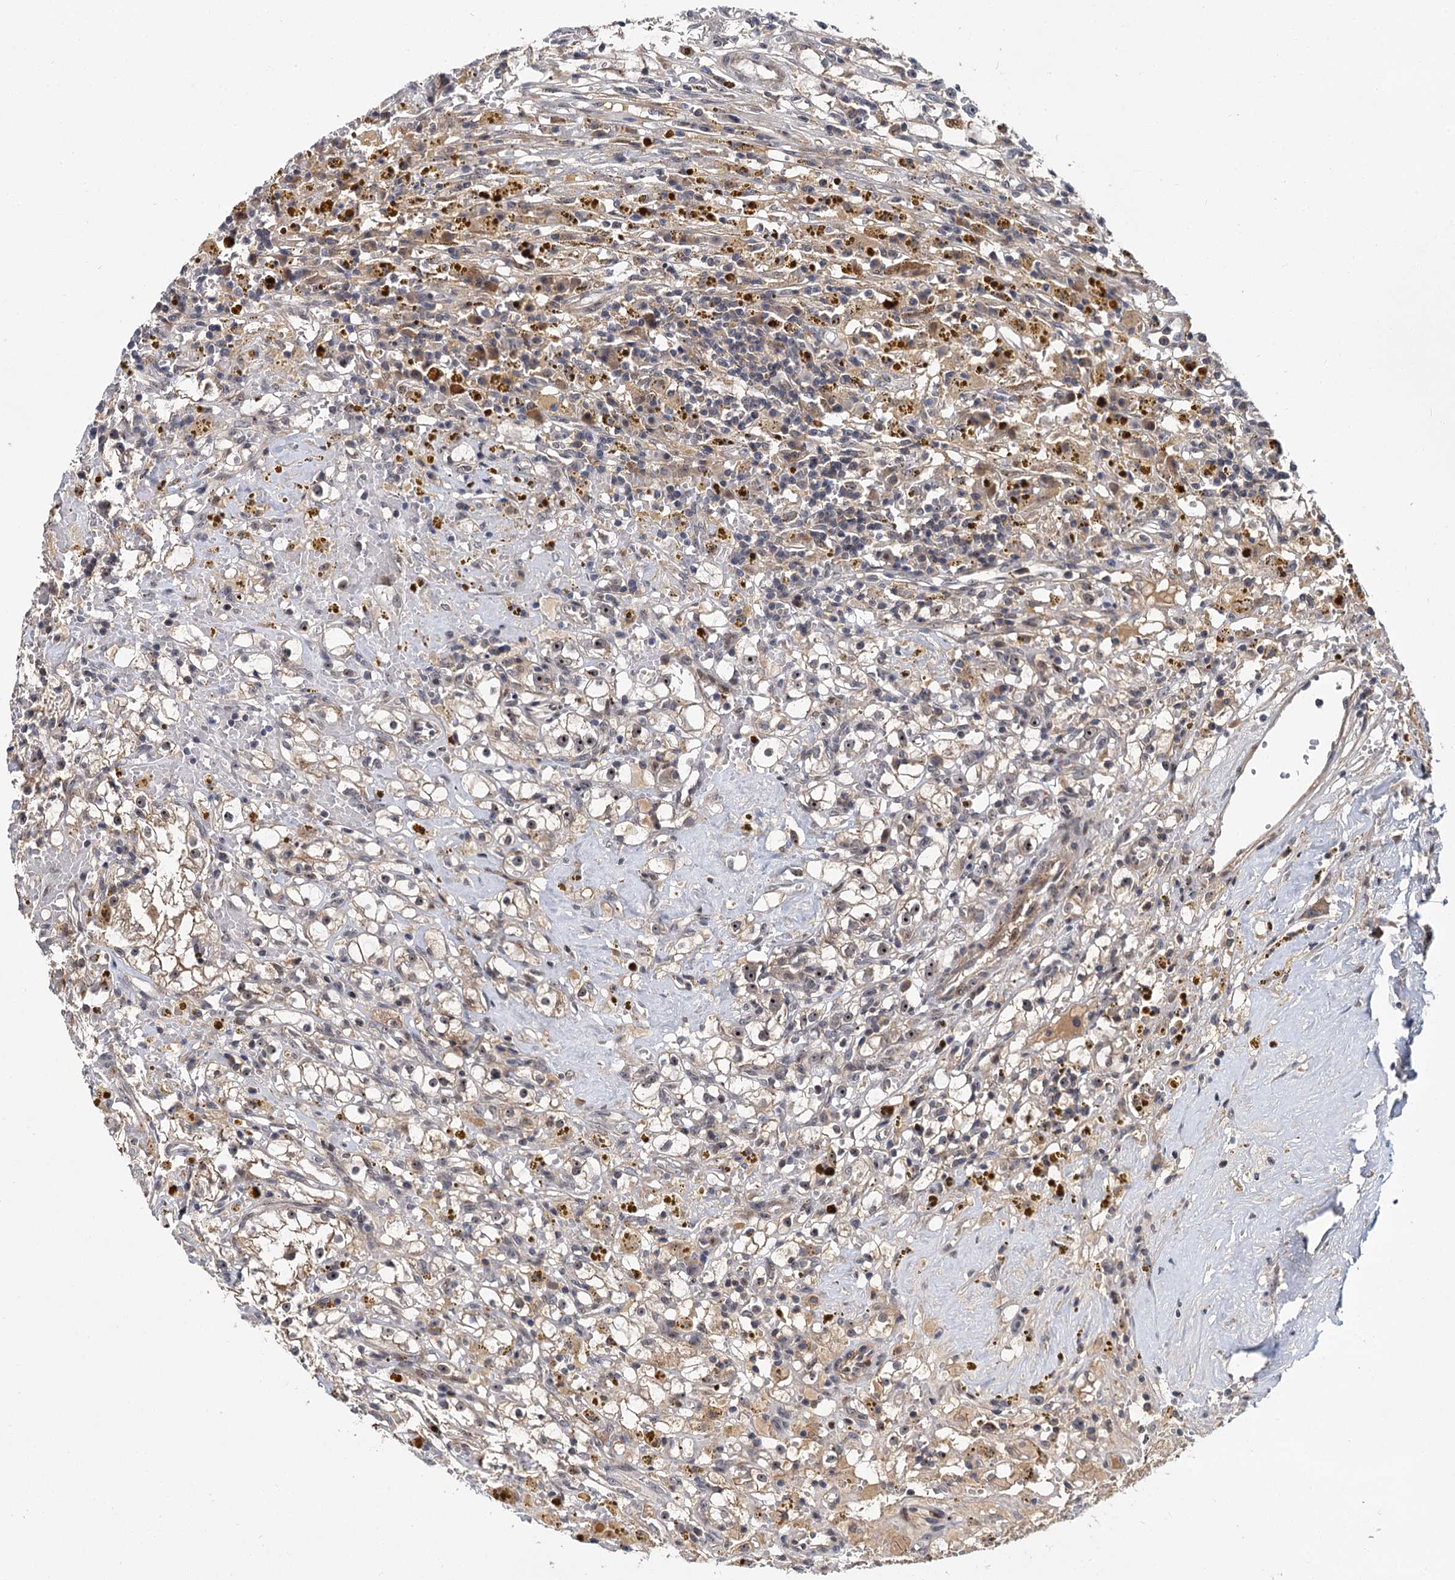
{"staining": {"intensity": "weak", "quantity": "<25%", "location": "cytoplasmic/membranous"}, "tissue": "renal cancer", "cell_type": "Tumor cells", "image_type": "cancer", "snomed": [{"axis": "morphology", "description": "Adenocarcinoma, NOS"}, {"axis": "topography", "description": "Kidney"}], "caption": "DAB (3,3'-diaminobenzidine) immunohistochemical staining of renal cancer (adenocarcinoma) displays no significant expression in tumor cells.", "gene": "MBD6", "patient": {"sex": "male", "age": 56}}